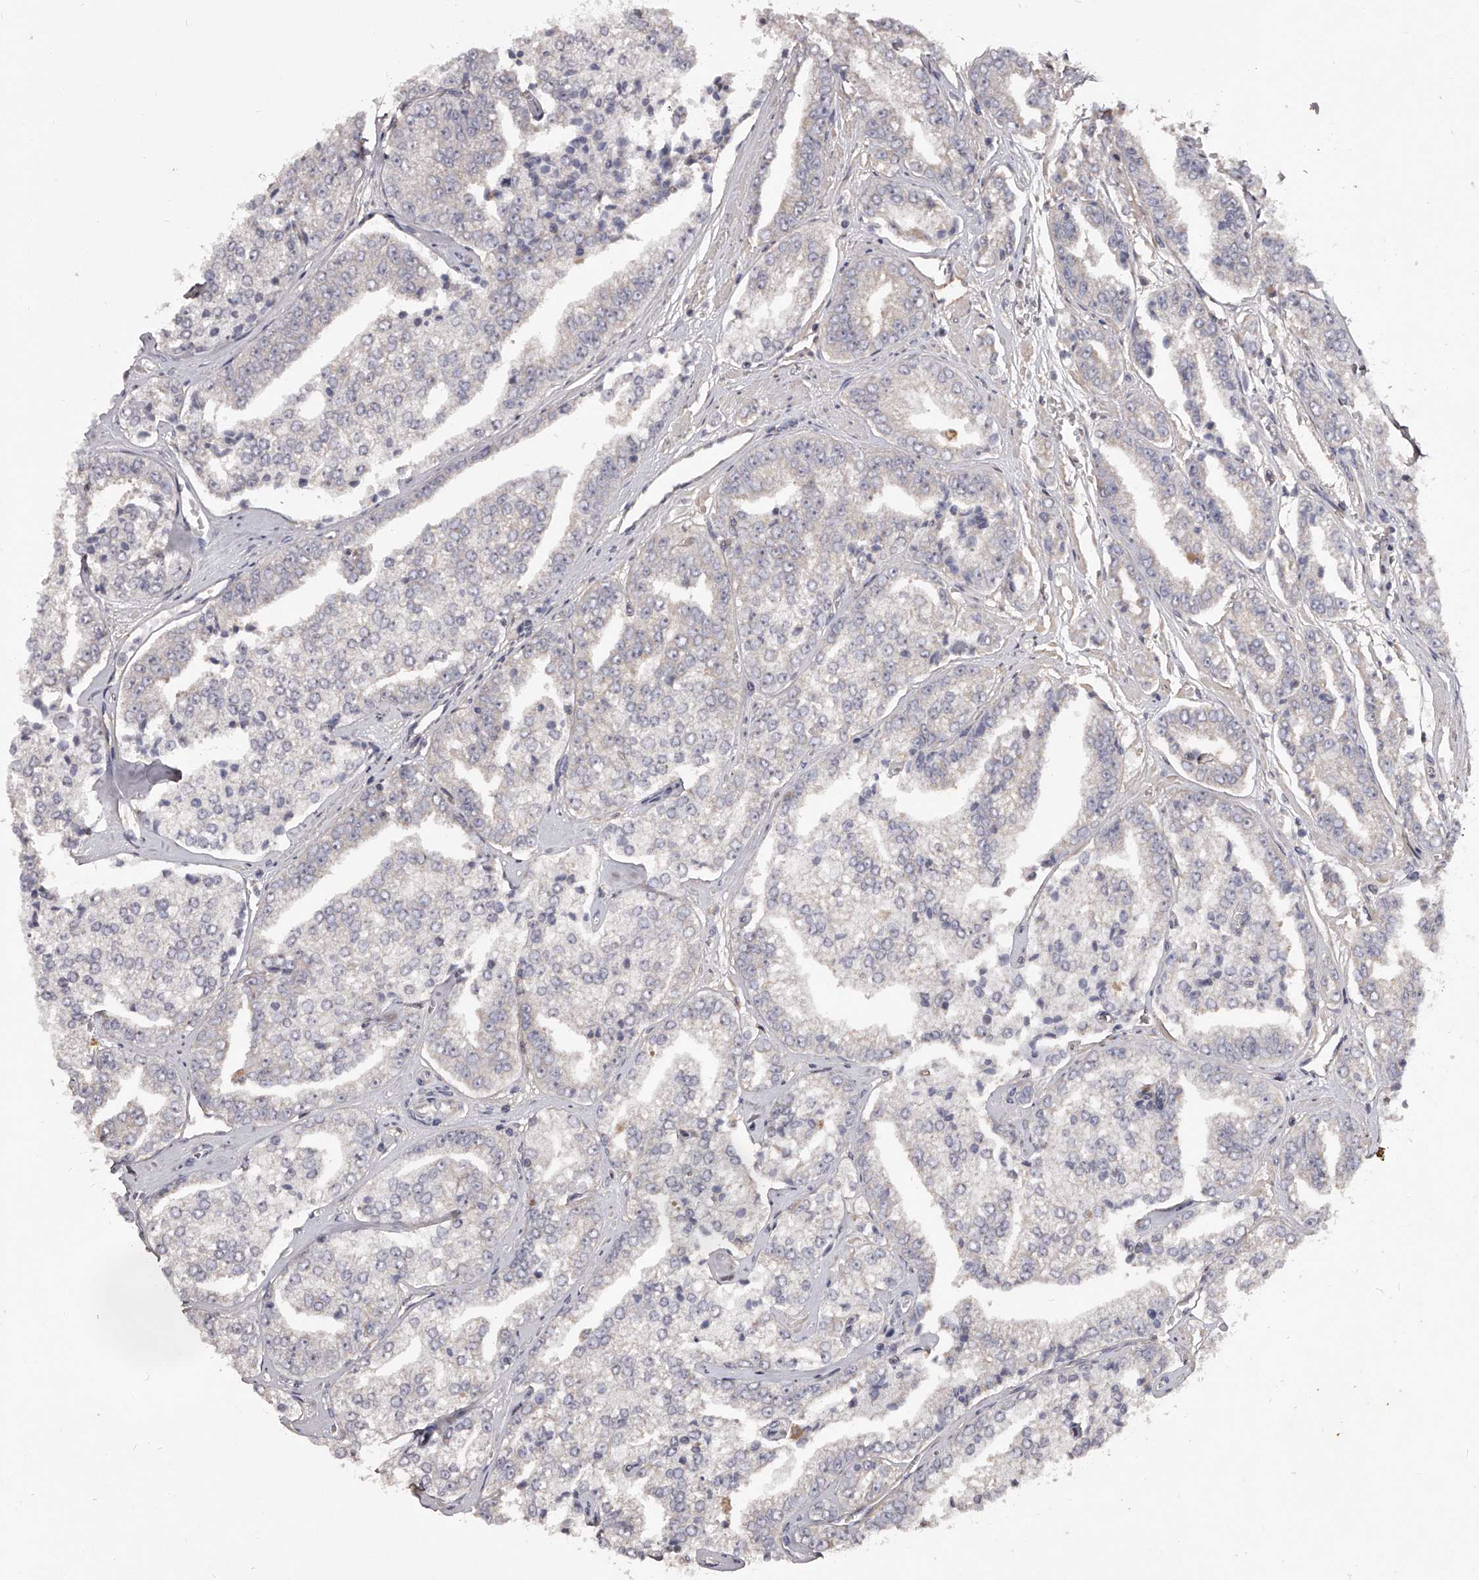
{"staining": {"intensity": "negative", "quantity": "none", "location": "none"}, "tissue": "prostate cancer", "cell_type": "Tumor cells", "image_type": "cancer", "snomed": [{"axis": "morphology", "description": "Adenocarcinoma, High grade"}, {"axis": "topography", "description": "Prostate"}], "caption": "Tumor cells show no significant protein staining in adenocarcinoma (high-grade) (prostate).", "gene": "CRYZL1", "patient": {"sex": "male", "age": 71}}